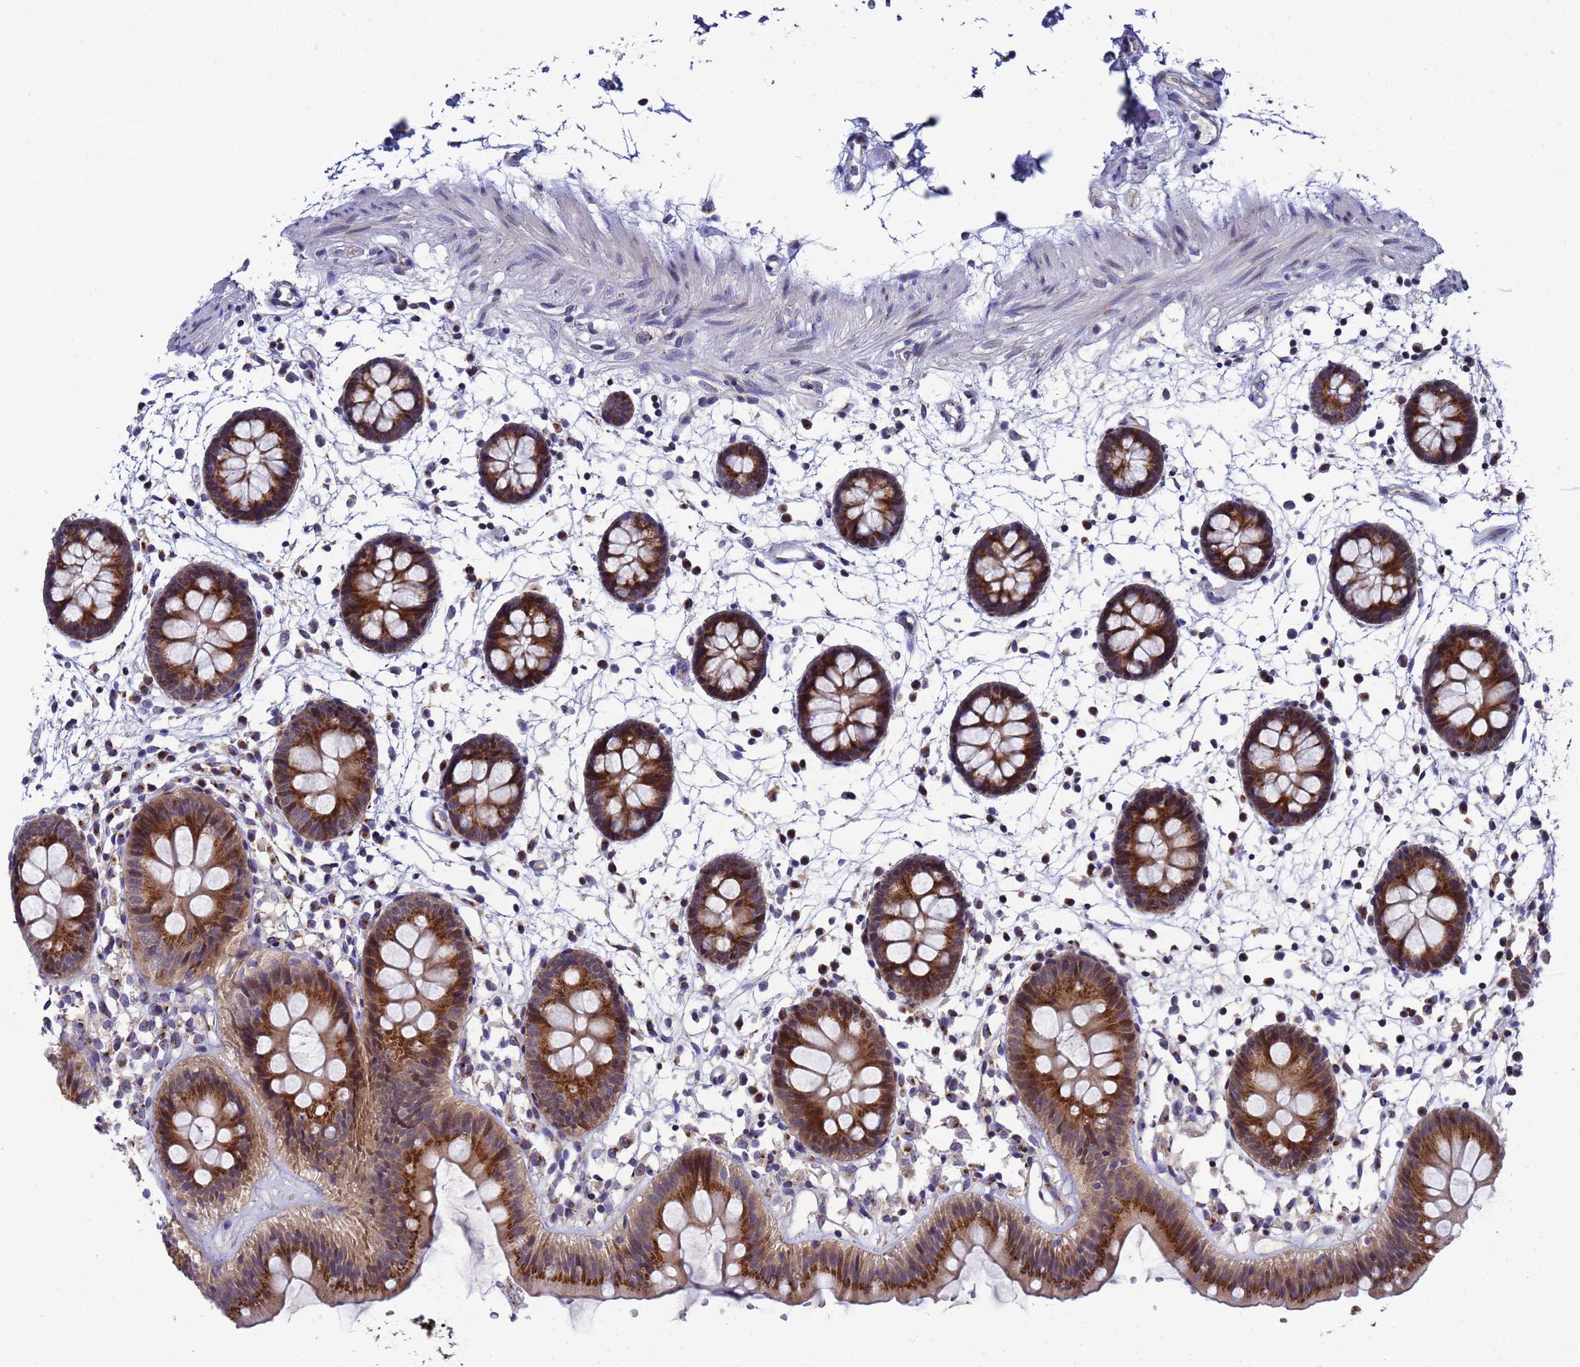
{"staining": {"intensity": "moderate", "quantity": ">75%", "location": "cytoplasmic/membranous"}, "tissue": "colon", "cell_type": "Endothelial cells", "image_type": "normal", "snomed": [{"axis": "morphology", "description": "Normal tissue, NOS"}, {"axis": "topography", "description": "Colon"}], "caption": "A high-resolution photomicrograph shows IHC staining of benign colon, which exhibits moderate cytoplasmic/membranous expression in about >75% of endothelial cells.", "gene": "NSUN6", "patient": {"sex": "male", "age": 56}}